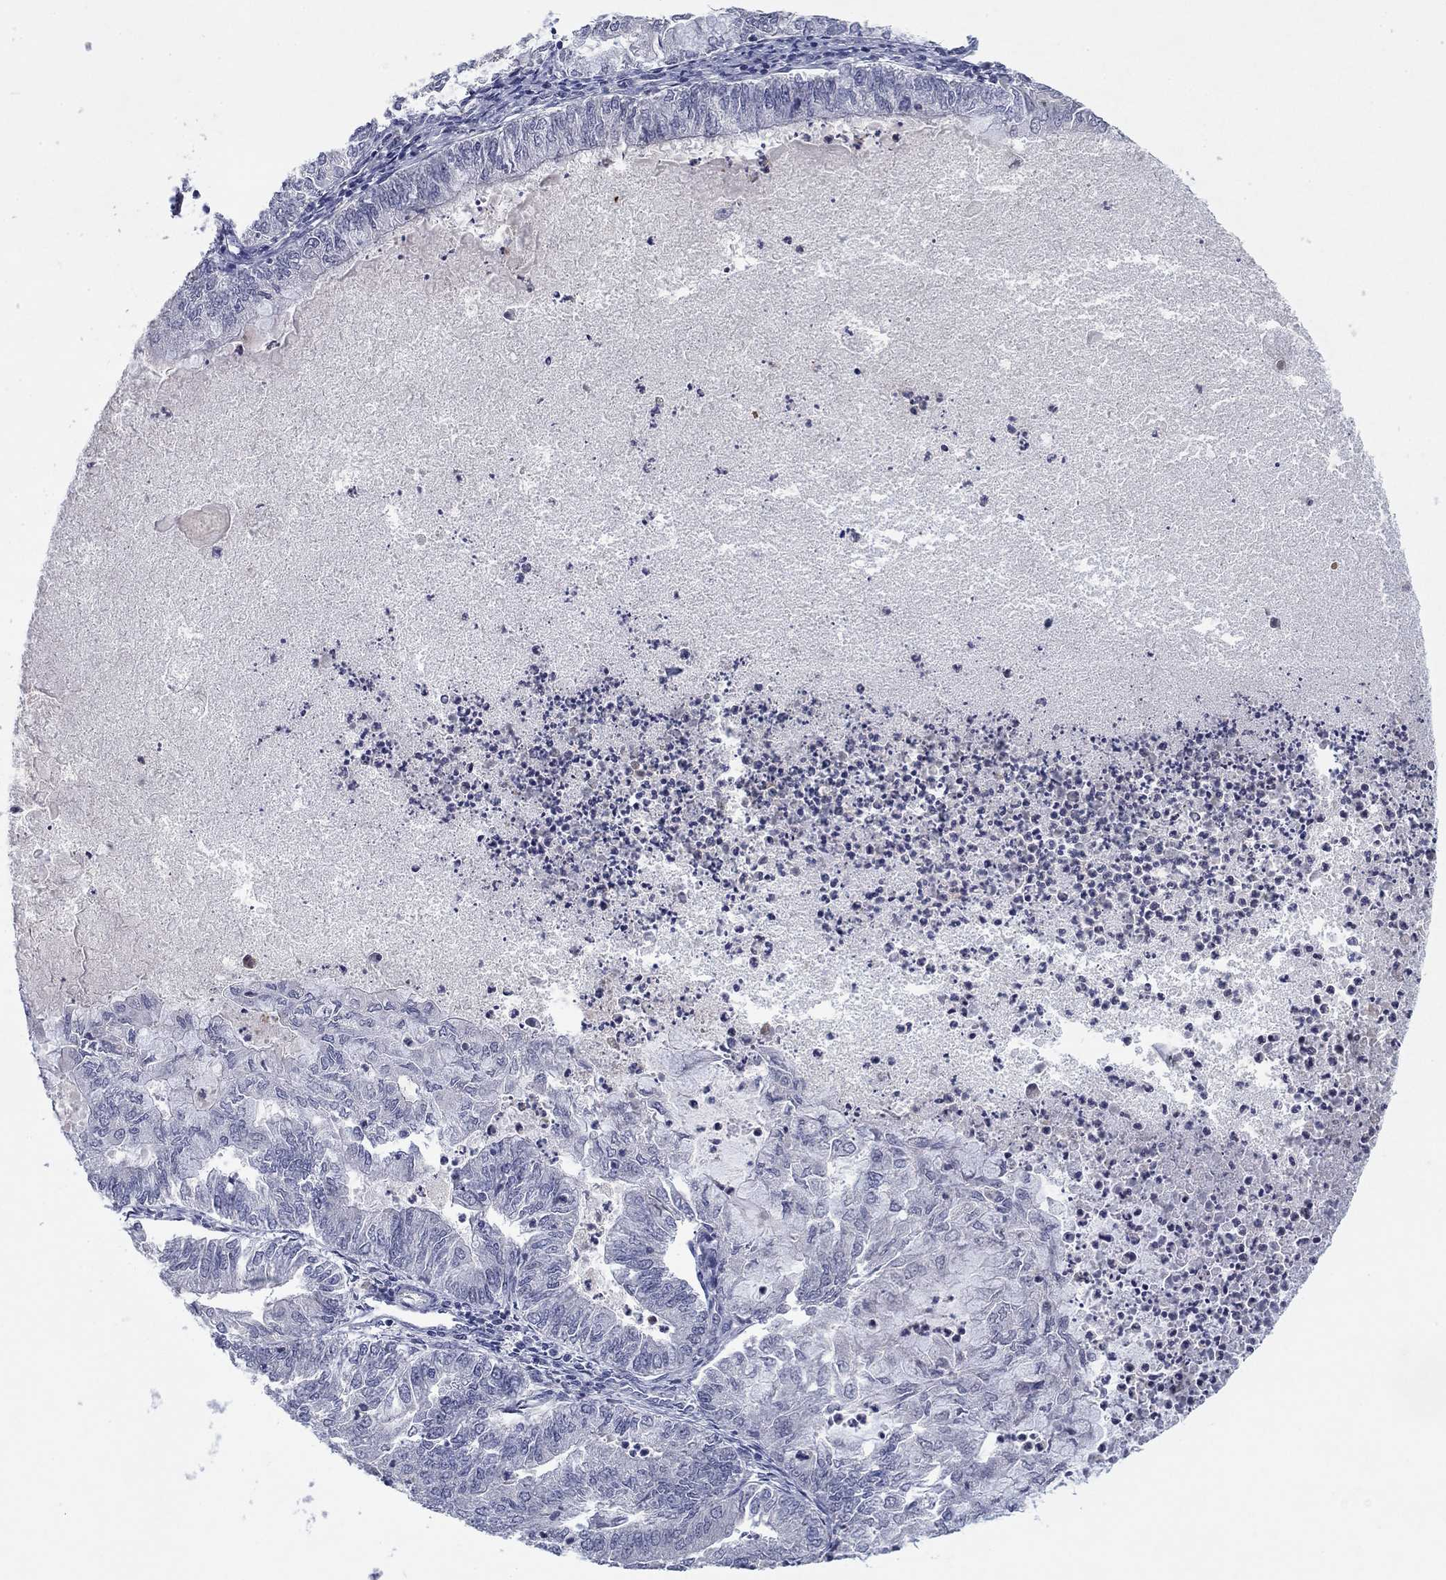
{"staining": {"intensity": "negative", "quantity": "none", "location": "none"}, "tissue": "endometrial cancer", "cell_type": "Tumor cells", "image_type": "cancer", "snomed": [{"axis": "morphology", "description": "Adenocarcinoma, NOS"}, {"axis": "topography", "description": "Endometrium"}], "caption": "The immunohistochemistry (IHC) image has no significant positivity in tumor cells of endometrial cancer (adenocarcinoma) tissue.", "gene": "AMN1", "patient": {"sex": "female", "age": 59}}